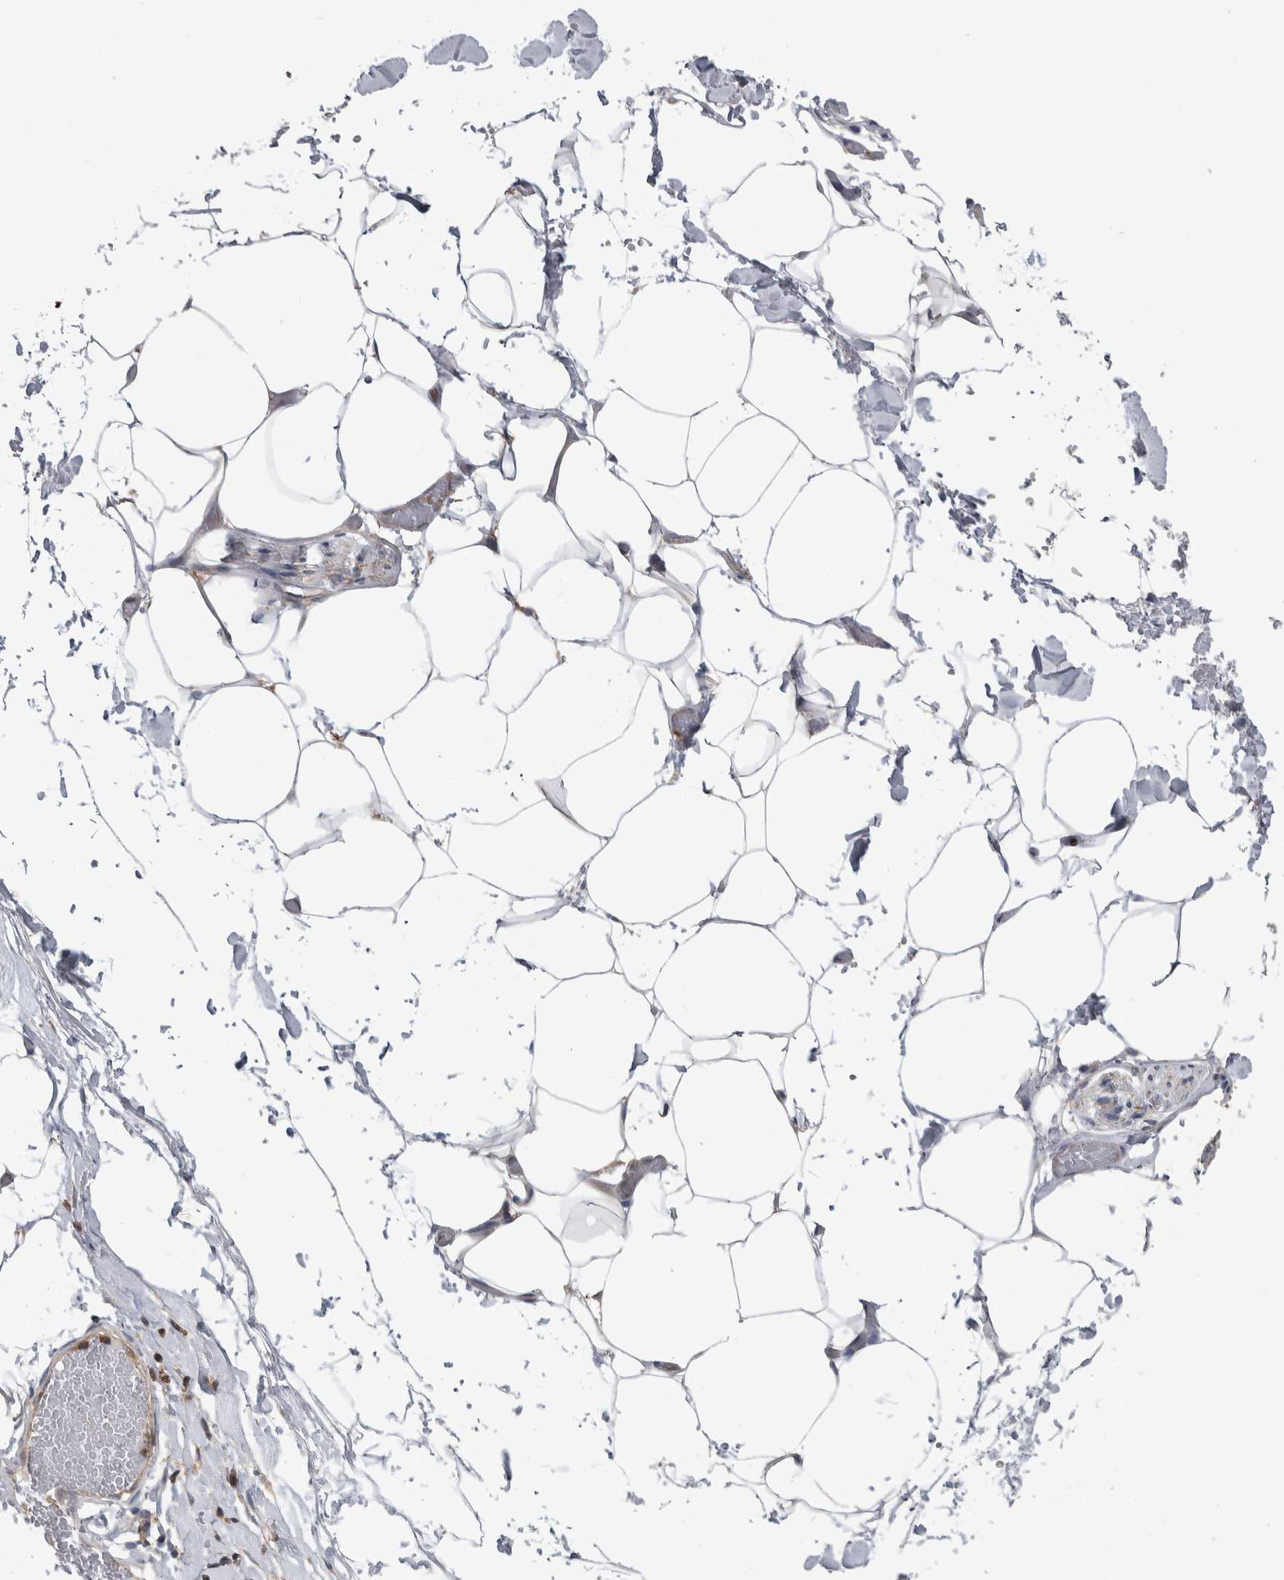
{"staining": {"intensity": "negative", "quantity": "none", "location": "none"}, "tissue": "adipose tissue", "cell_type": "Adipocytes", "image_type": "normal", "snomed": [{"axis": "morphology", "description": "Normal tissue, NOS"}, {"axis": "morphology", "description": "Adenocarcinoma, NOS"}, {"axis": "topography", "description": "Colon"}, {"axis": "topography", "description": "Peripheral nerve tissue"}], "caption": "This is an IHC photomicrograph of unremarkable human adipose tissue. There is no staining in adipocytes.", "gene": "SDCBP", "patient": {"sex": "male", "age": 14}}